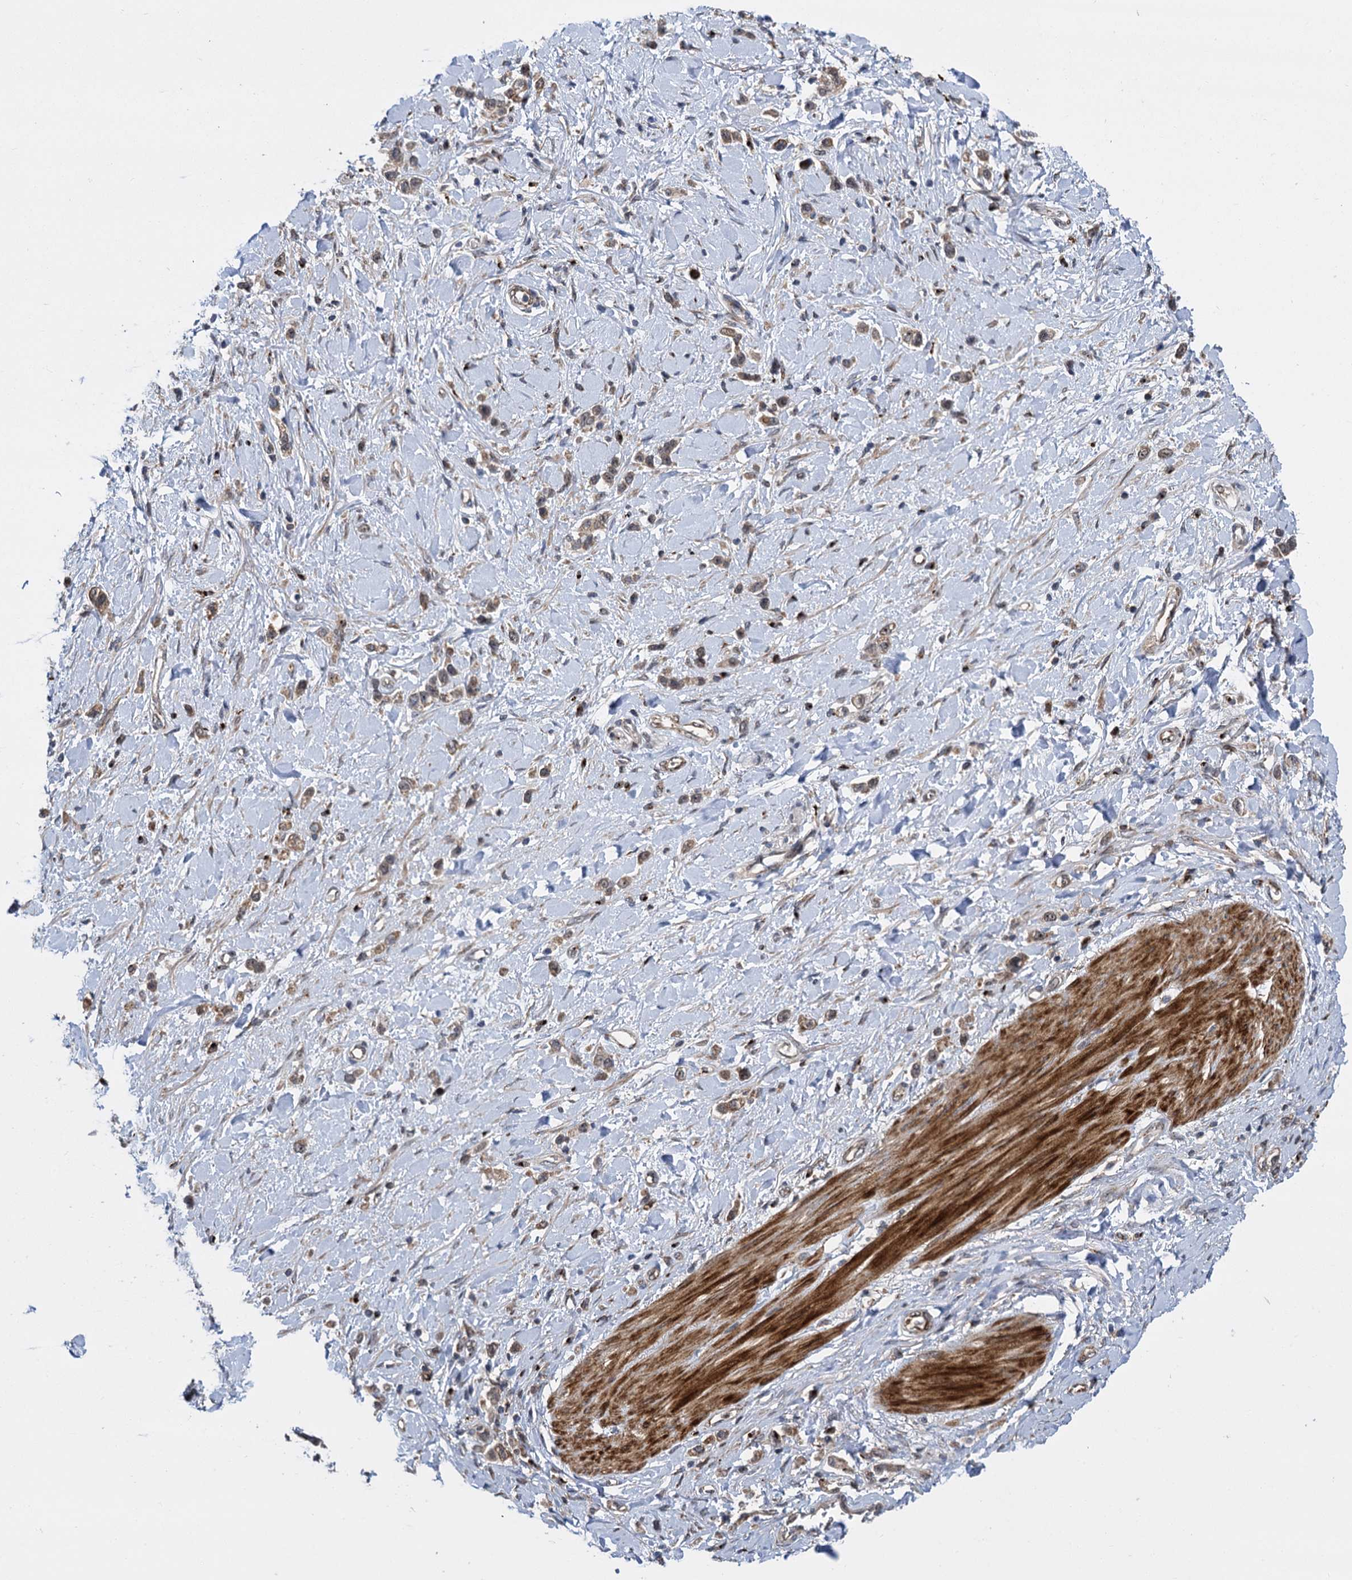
{"staining": {"intensity": "weak", "quantity": ">75%", "location": "cytoplasmic/membranous"}, "tissue": "stomach cancer", "cell_type": "Tumor cells", "image_type": "cancer", "snomed": [{"axis": "morphology", "description": "Normal tissue, NOS"}, {"axis": "morphology", "description": "Adenocarcinoma, NOS"}, {"axis": "topography", "description": "Stomach, upper"}, {"axis": "topography", "description": "Stomach"}], "caption": "IHC of adenocarcinoma (stomach) shows low levels of weak cytoplasmic/membranous expression in about >75% of tumor cells.", "gene": "GAL3ST4", "patient": {"sex": "female", "age": 65}}